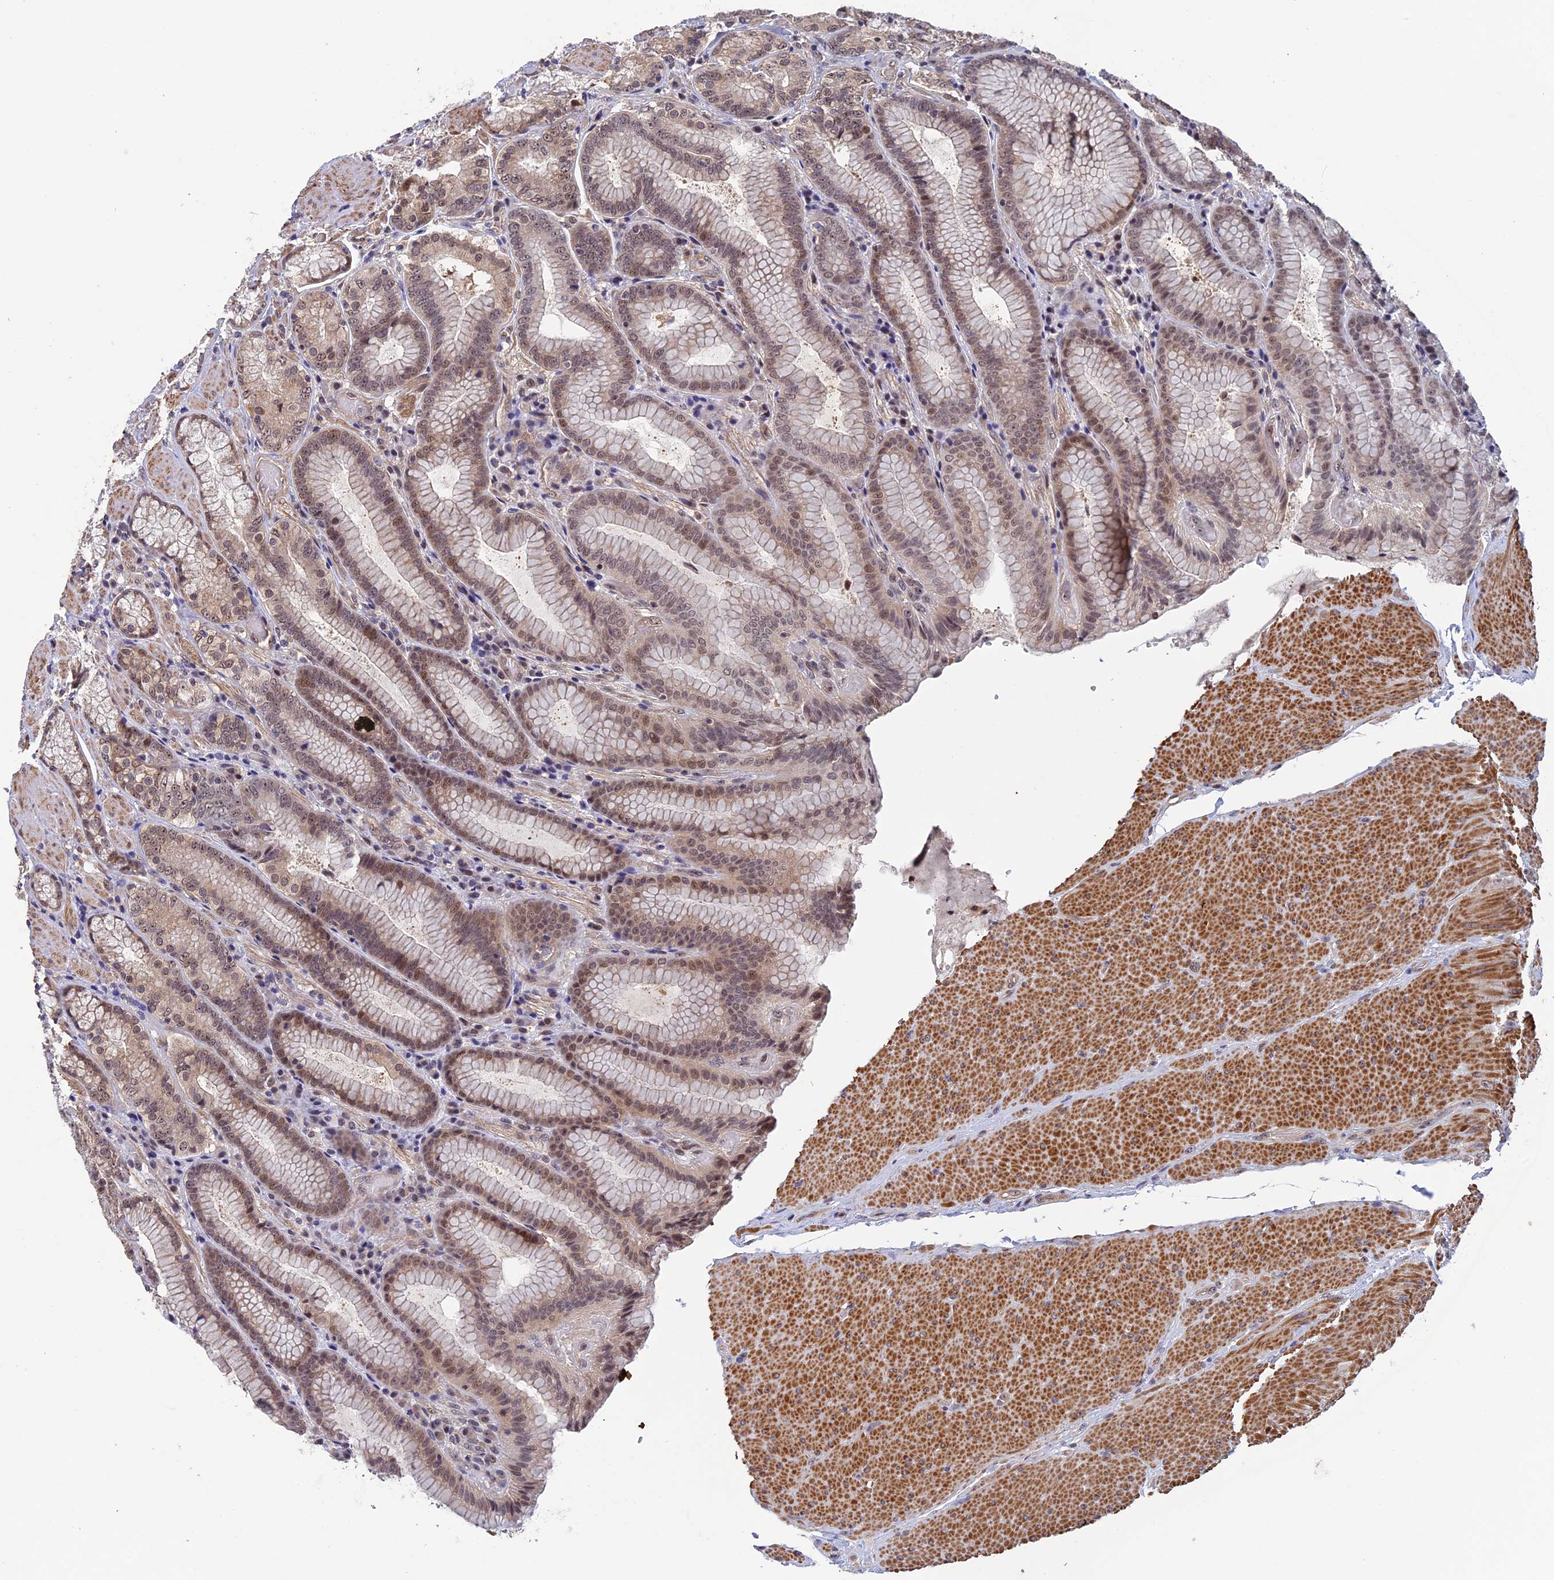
{"staining": {"intensity": "moderate", "quantity": ">75%", "location": "nuclear"}, "tissue": "stomach", "cell_type": "Glandular cells", "image_type": "normal", "snomed": [{"axis": "morphology", "description": "Normal tissue, NOS"}, {"axis": "topography", "description": "Stomach, upper"}, {"axis": "topography", "description": "Stomach, lower"}], "caption": "Glandular cells reveal moderate nuclear positivity in about >75% of cells in normal stomach.", "gene": "FAM98C", "patient": {"sex": "female", "age": 76}}